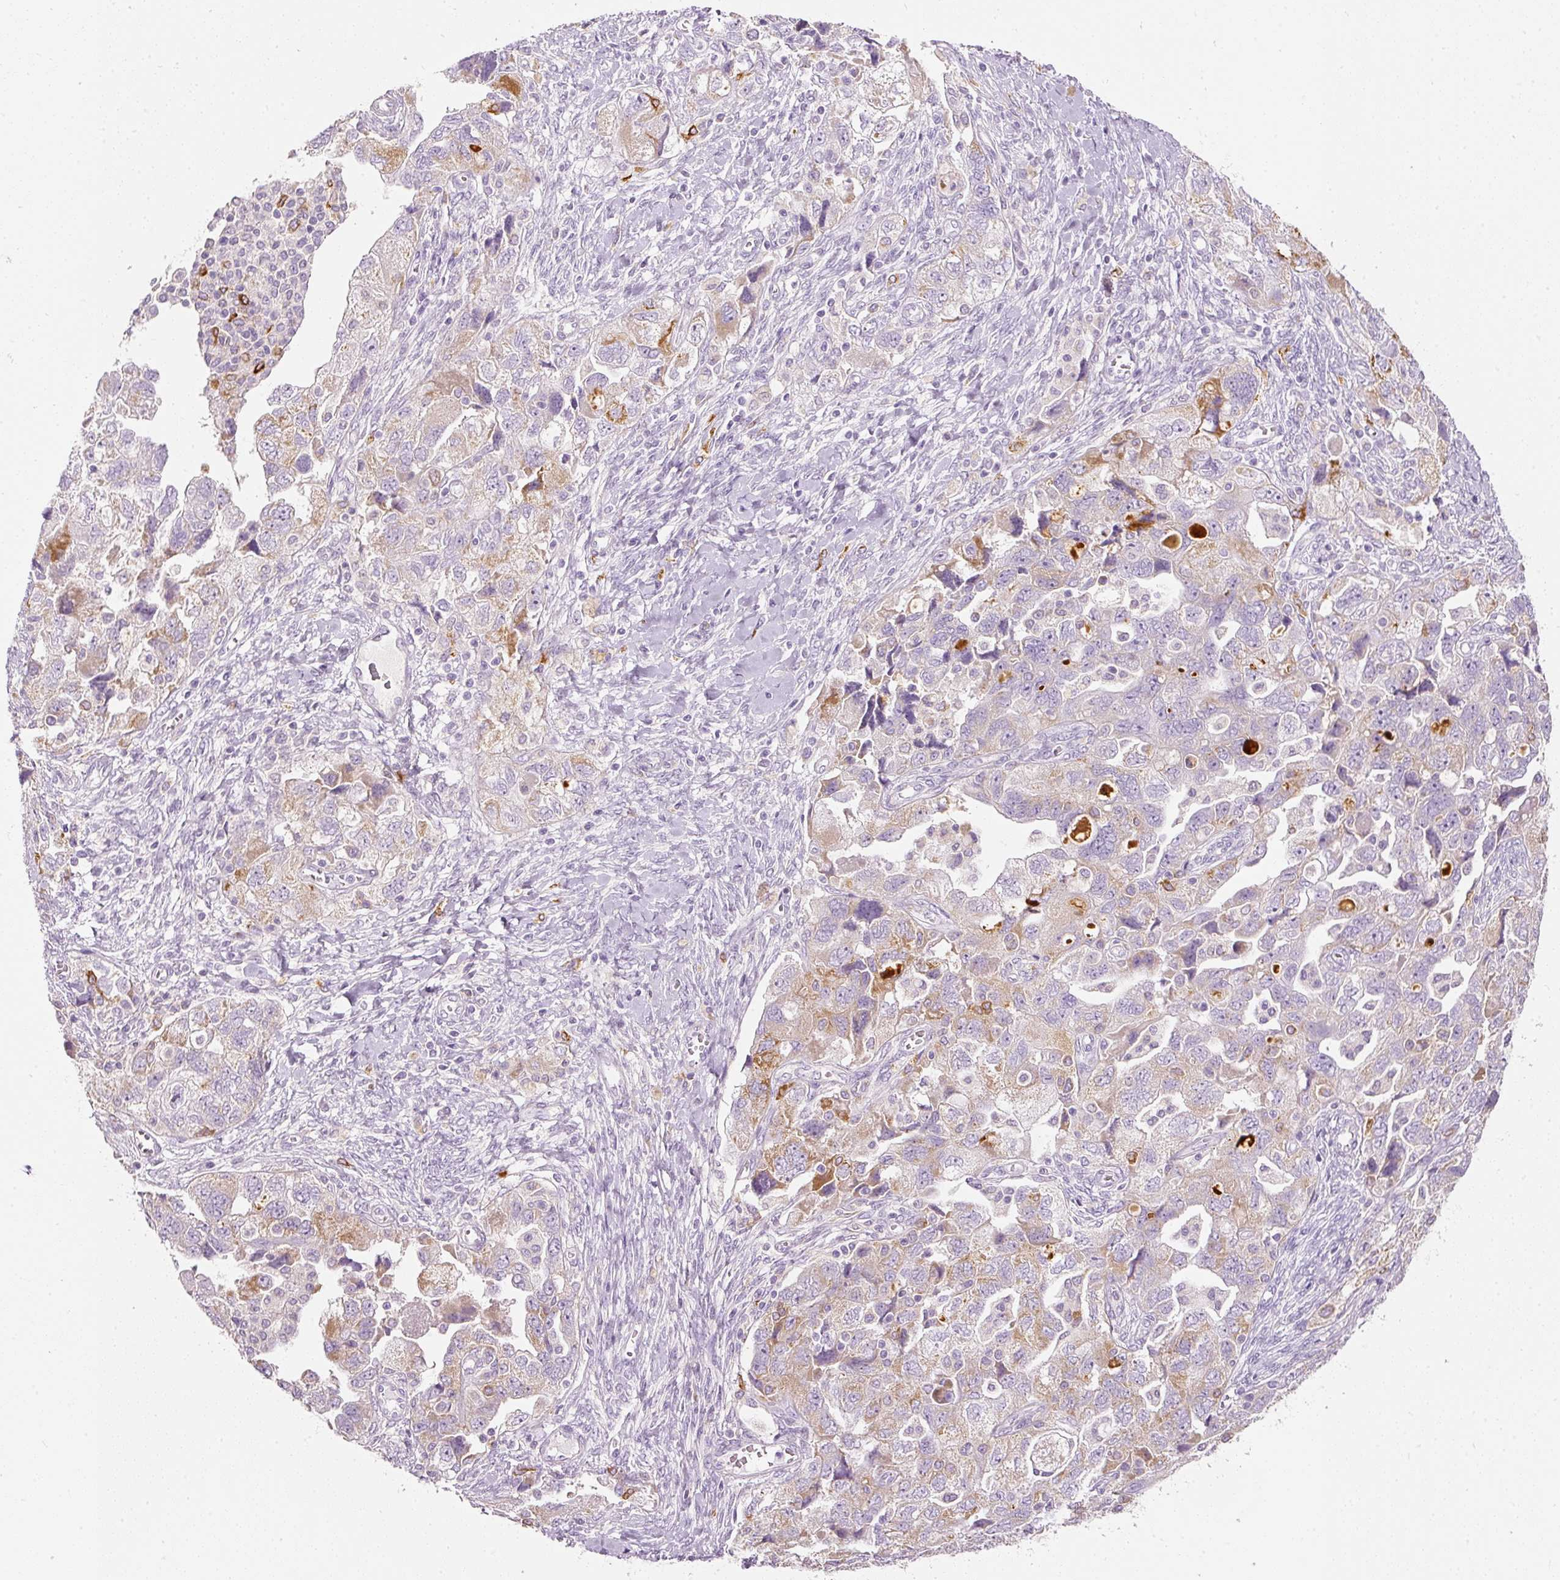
{"staining": {"intensity": "moderate", "quantity": "<25%", "location": "cytoplasmic/membranous"}, "tissue": "ovarian cancer", "cell_type": "Tumor cells", "image_type": "cancer", "snomed": [{"axis": "morphology", "description": "Carcinoma, NOS"}, {"axis": "morphology", "description": "Cystadenocarcinoma, serous, NOS"}, {"axis": "topography", "description": "Ovary"}], "caption": "Immunohistochemical staining of human ovarian carcinoma demonstrates low levels of moderate cytoplasmic/membranous protein expression in about <25% of tumor cells.", "gene": "MTHFD2", "patient": {"sex": "female", "age": 69}}